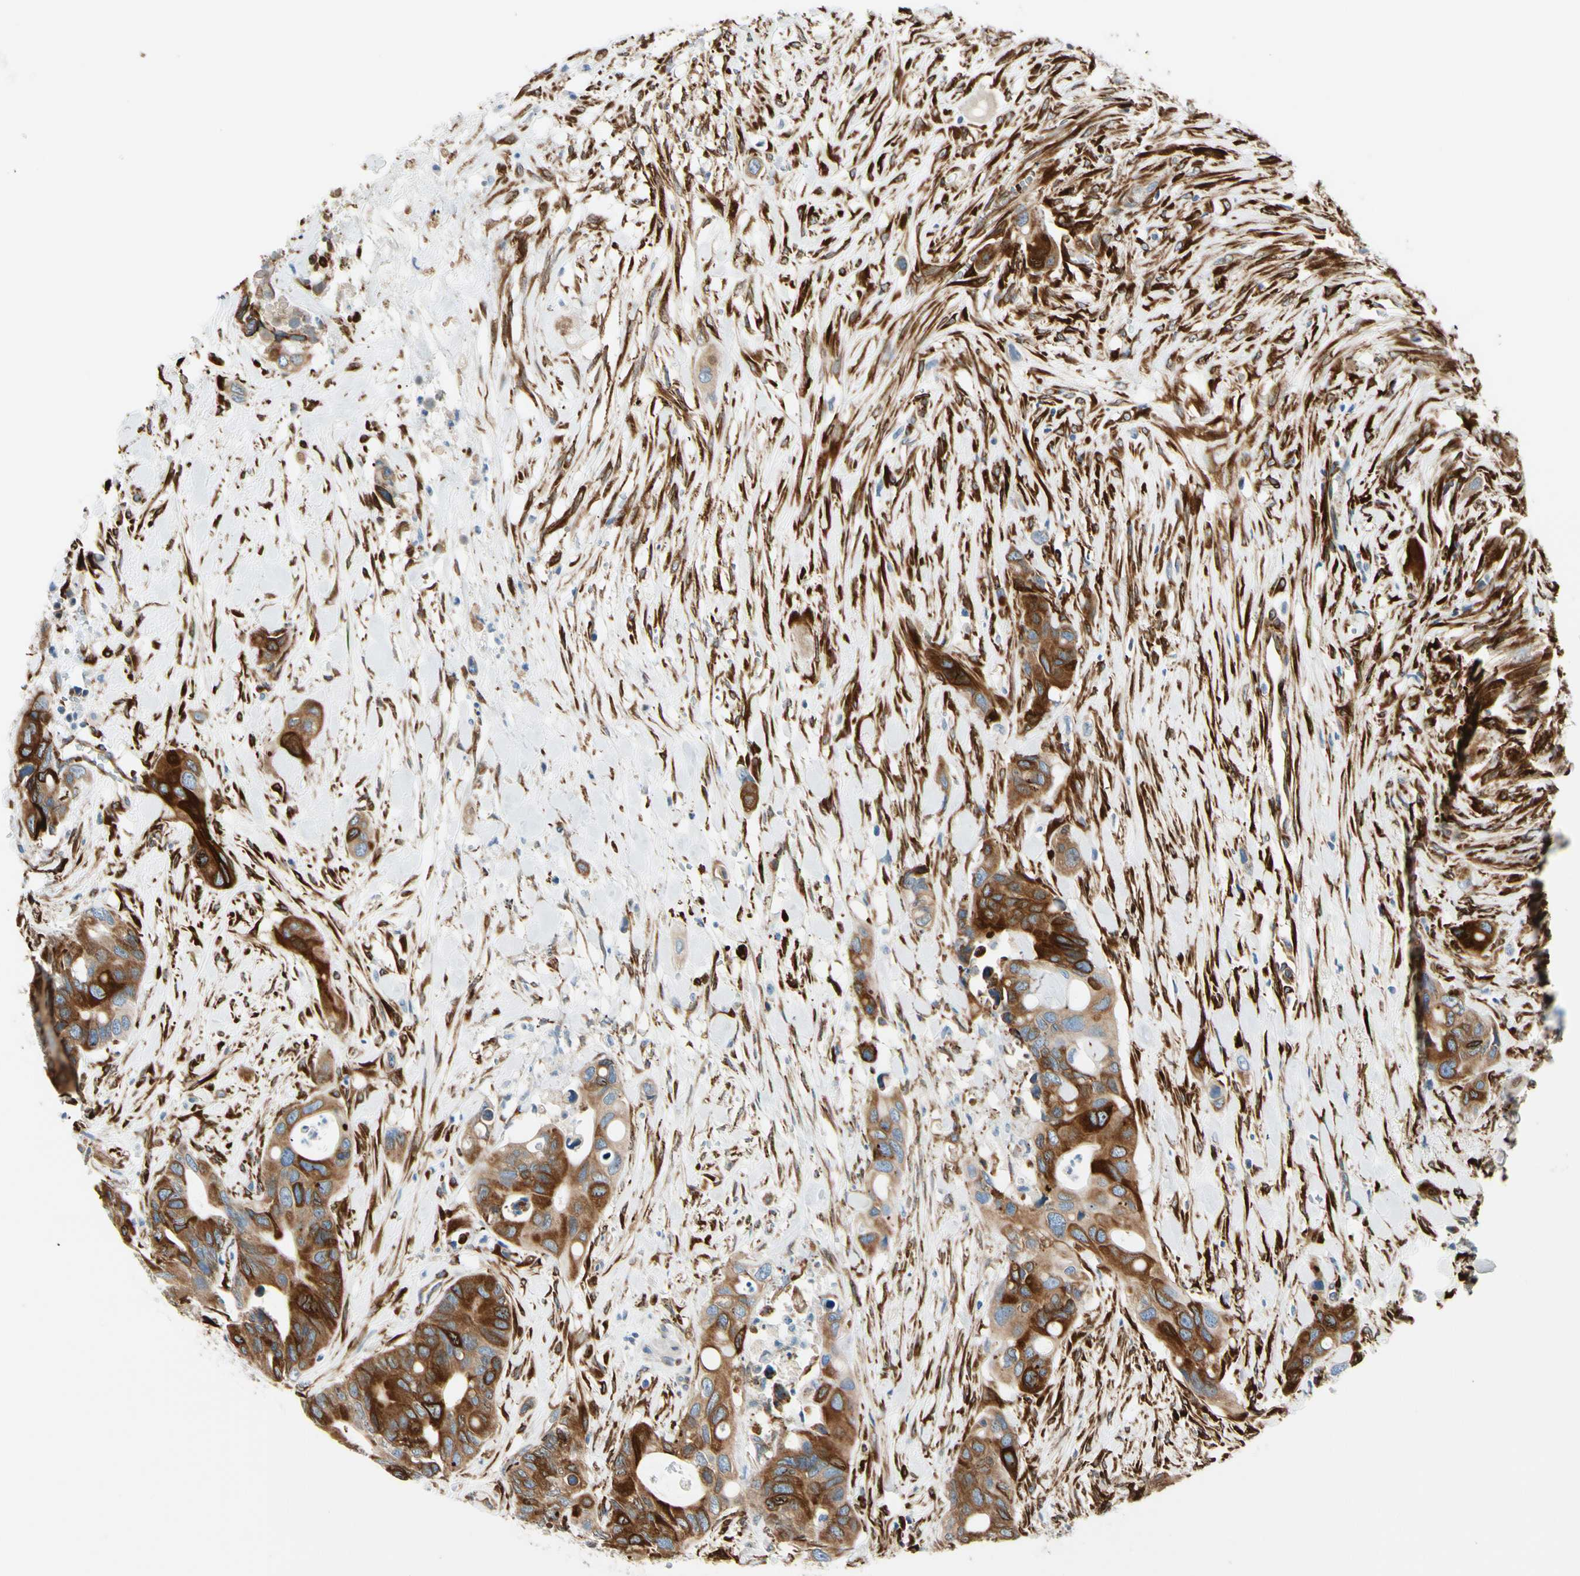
{"staining": {"intensity": "strong", "quantity": ">75%", "location": "cytoplasmic/membranous"}, "tissue": "colorectal cancer", "cell_type": "Tumor cells", "image_type": "cancer", "snomed": [{"axis": "morphology", "description": "Adenocarcinoma, NOS"}, {"axis": "topography", "description": "Colon"}], "caption": "Protein analysis of colorectal adenocarcinoma tissue exhibits strong cytoplasmic/membranous staining in about >75% of tumor cells. The protein is shown in brown color, while the nuclei are stained blue.", "gene": "FKBP7", "patient": {"sex": "female", "age": 57}}